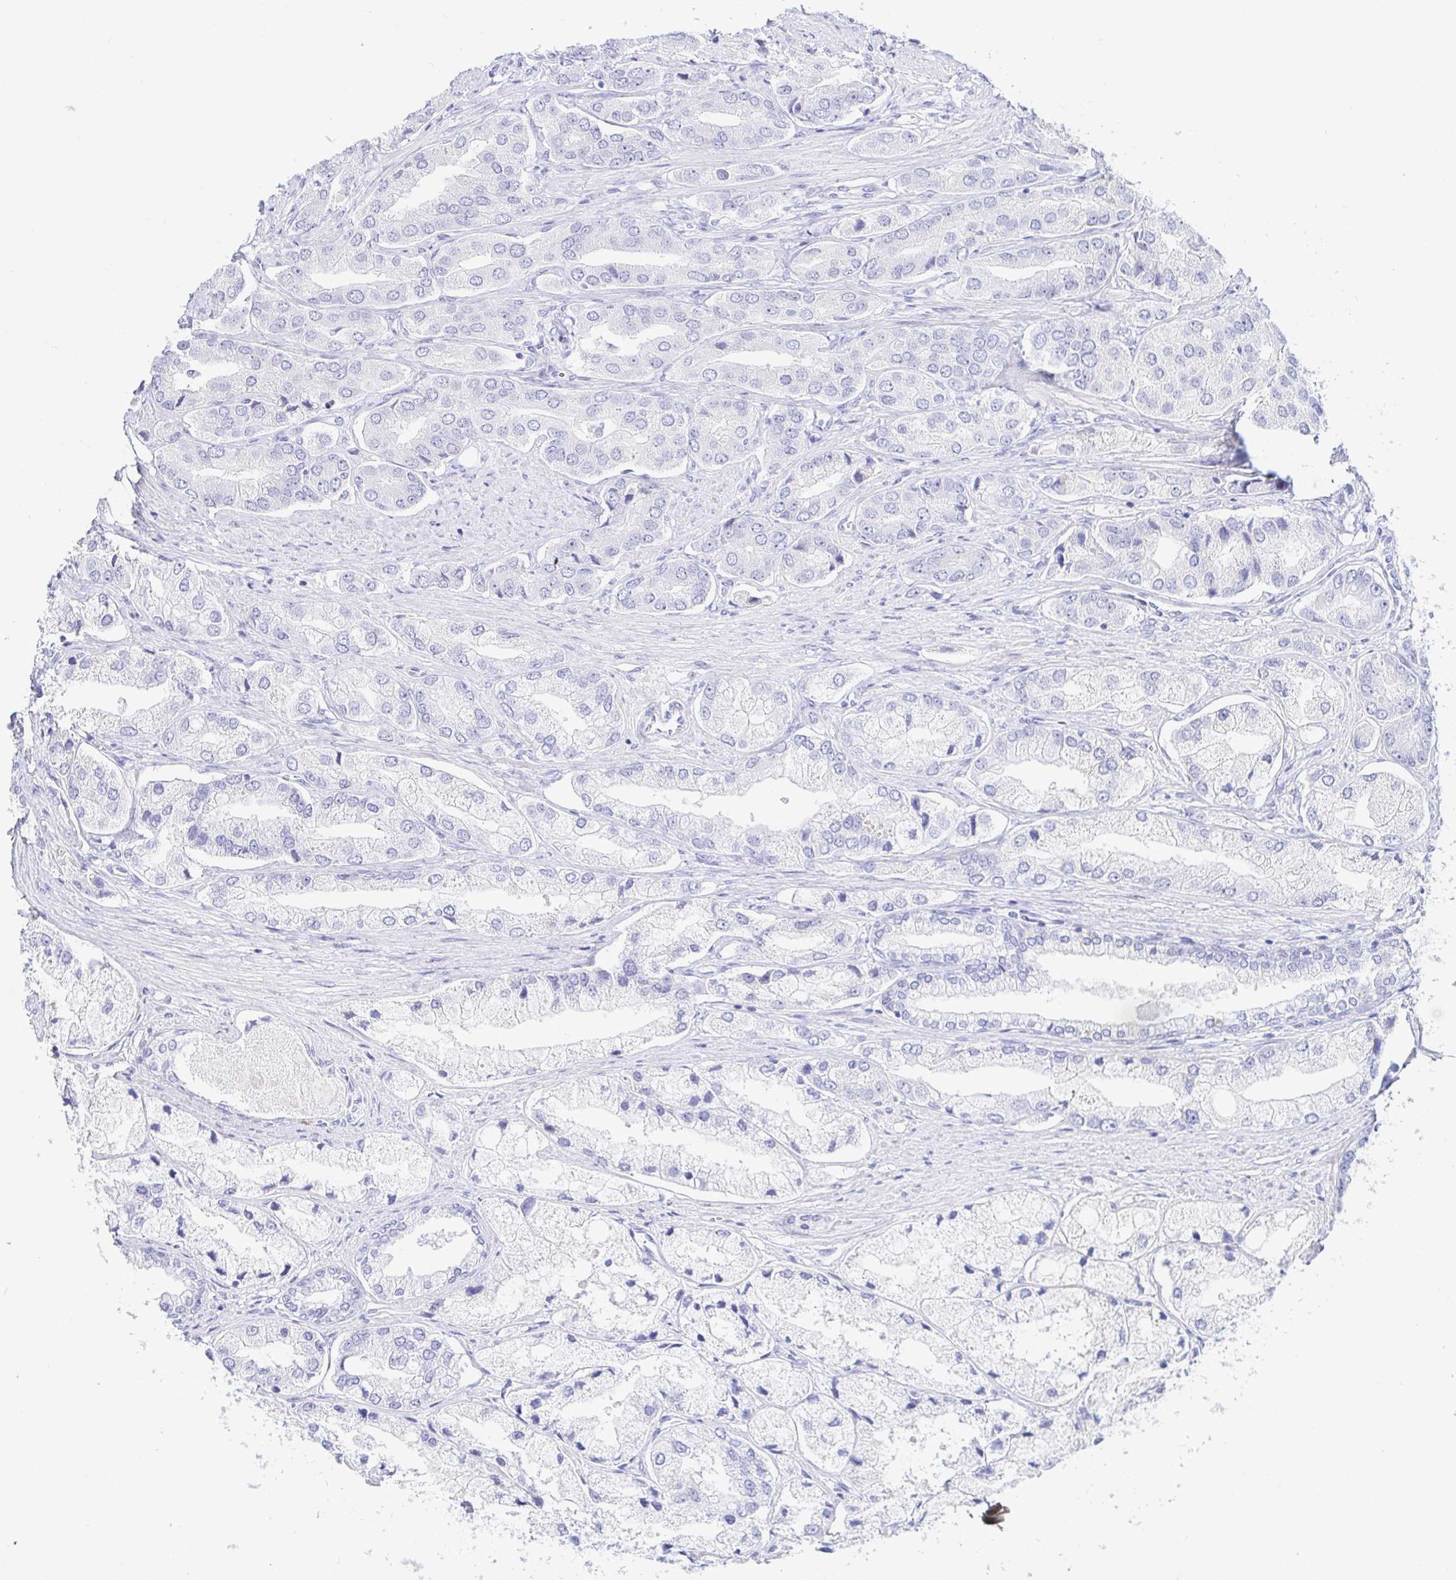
{"staining": {"intensity": "negative", "quantity": "none", "location": "none"}, "tissue": "prostate cancer", "cell_type": "Tumor cells", "image_type": "cancer", "snomed": [{"axis": "morphology", "description": "Adenocarcinoma, Low grade"}, {"axis": "topography", "description": "Prostate"}], "caption": "Immunohistochemistry of human prostate cancer (adenocarcinoma (low-grade)) exhibits no staining in tumor cells. (DAB (3,3'-diaminobenzidine) immunohistochemistry, high magnification).", "gene": "PINLYP", "patient": {"sex": "male", "age": 69}}